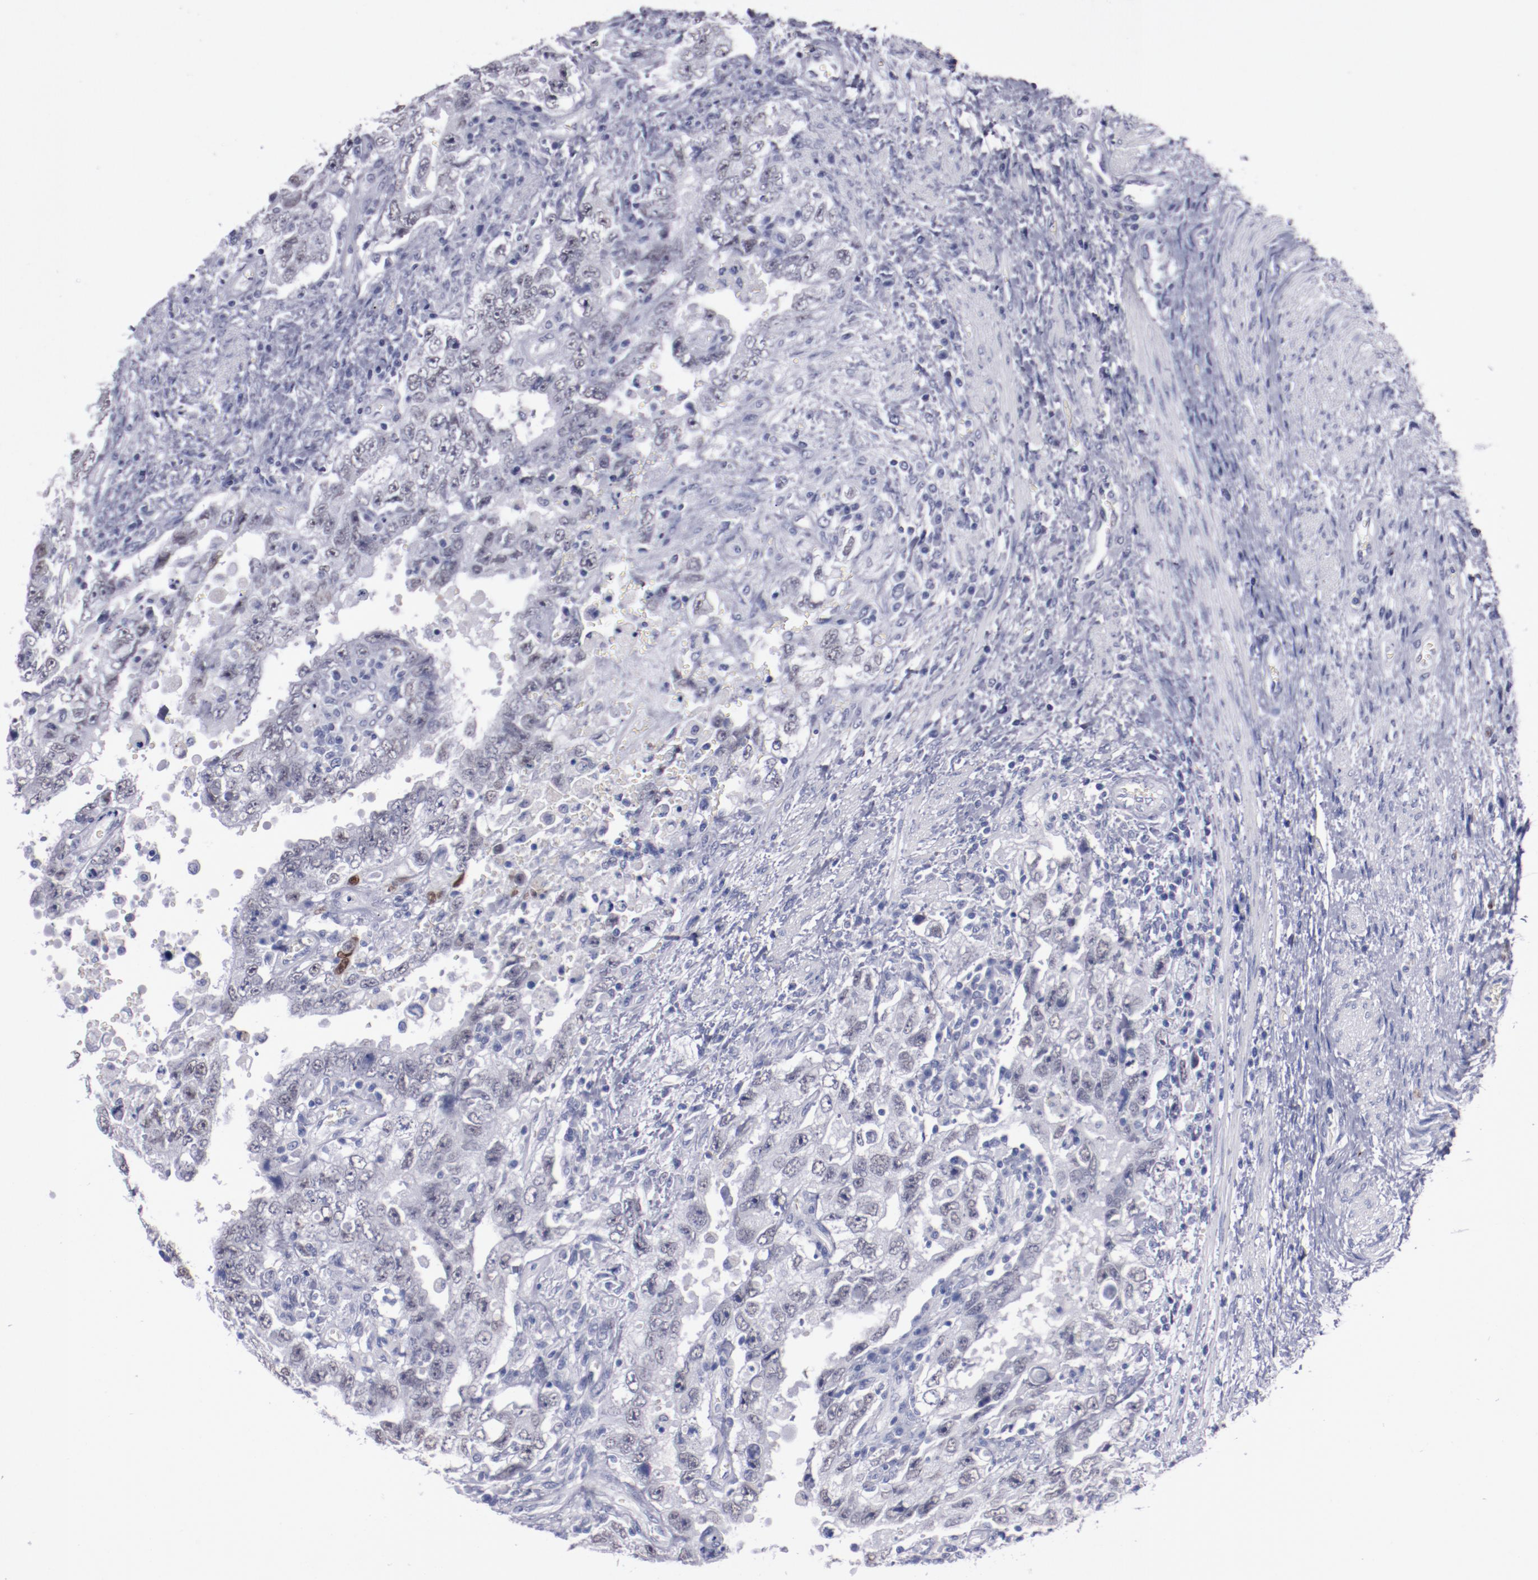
{"staining": {"intensity": "weak", "quantity": "25%-75%", "location": "nuclear"}, "tissue": "testis cancer", "cell_type": "Tumor cells", "image_type": "cancer", "snomed": [{"axis": "morphology", "description": "Carcinoma, Embryonal, NOS"}, {"axis": "topography", "description": "Testis"}], "caption": "Weak nuclear expression for a protein is seen in about 25%-75% of tumor cells of testis cancer (embryonal carcinoma) using IHC.", "gene": "HNF1B", "patient": {"sex": "male", "age": 26}}